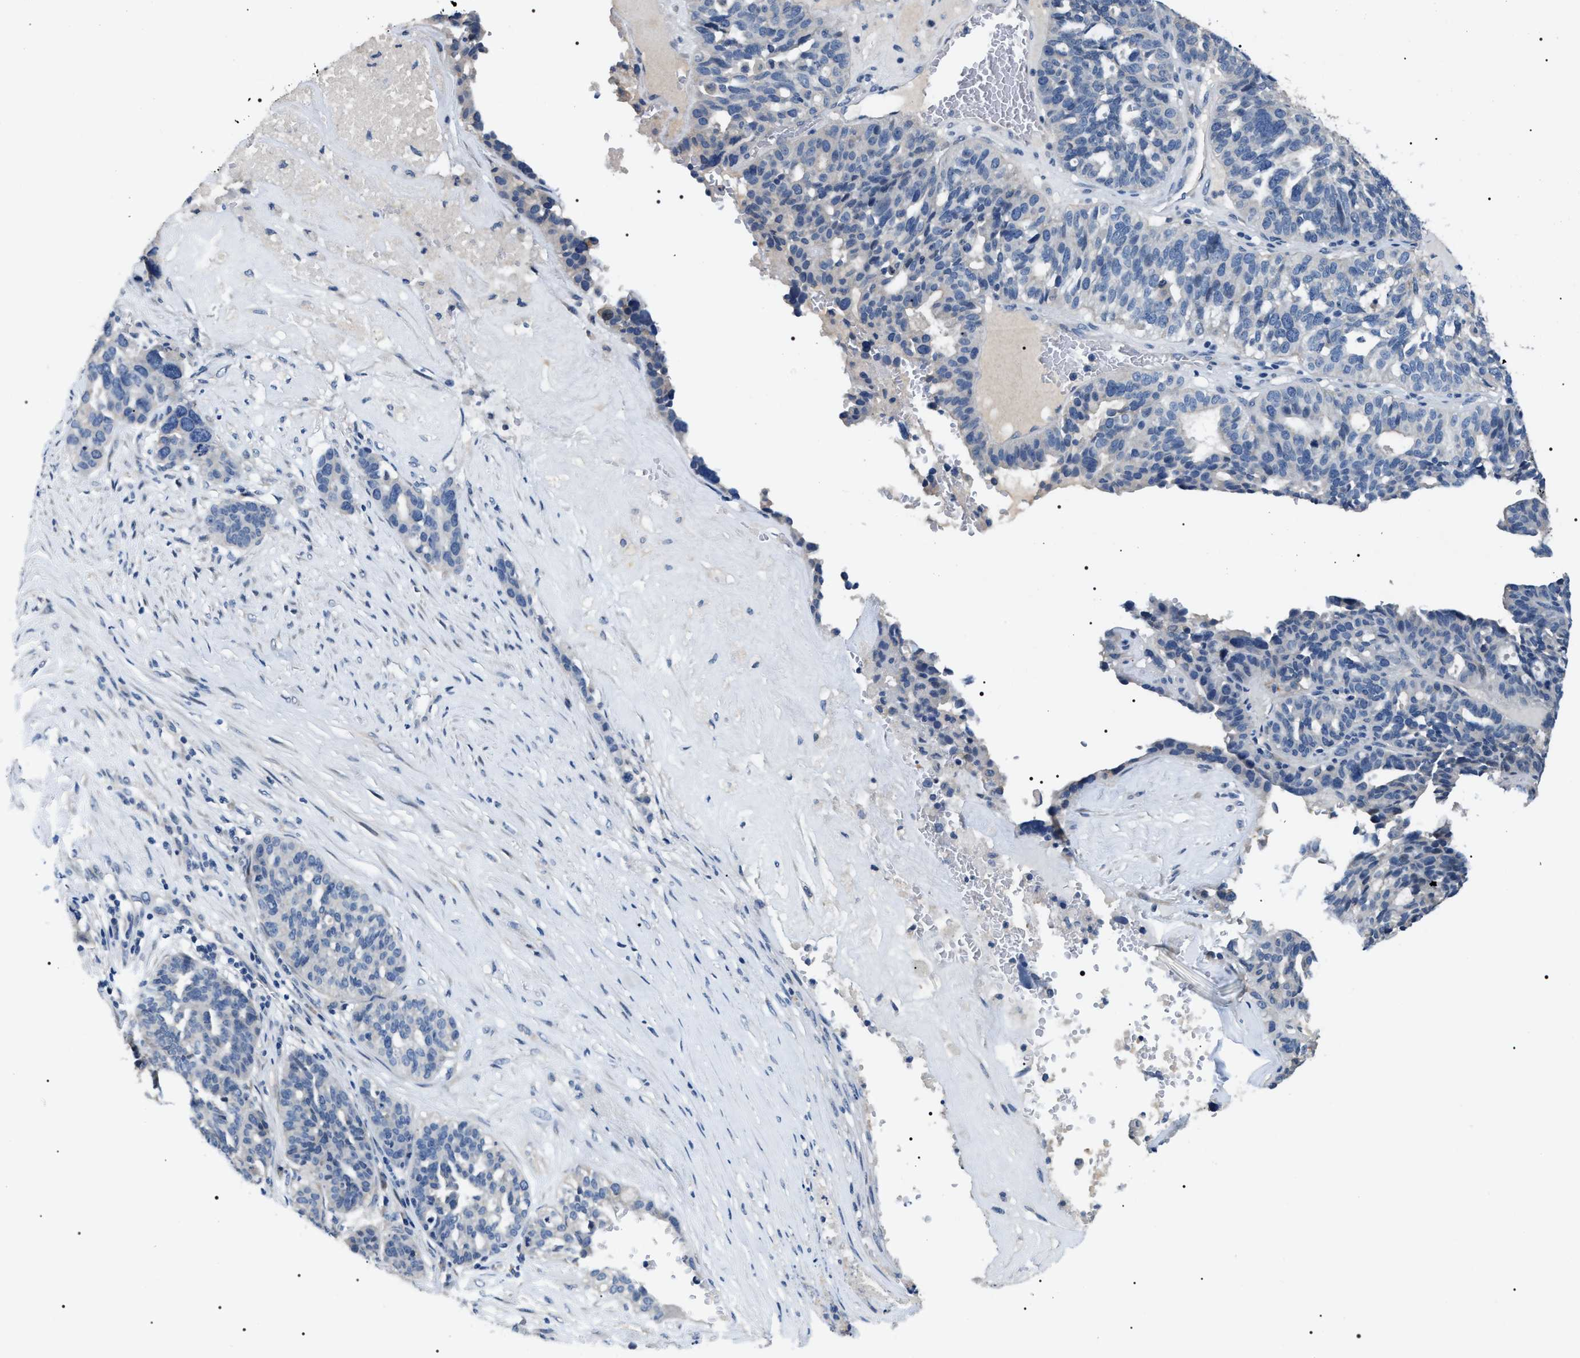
{"staining": {"intensity": "negative", "quantity": "none", "location": "none"}, "tissue": "ovarian cancer", "cell_type": "Tumor cells", "image_type": "cancer", "snomed": [{"axis": "morphology", "description": "Cystadenocarcinoma, serous, NOS"}, {"axis": "topography", "description": "Ovary"}], "caption": "A high-resolution image shows IHC staining of serous cystadenocarcinoma (ovarian), which exhibits no significant expression in tumor cells. (DAB IHC with hematoxylin counter stain).", "gene": "IFT81", "patient": {"sex": "female", "age": 59}}